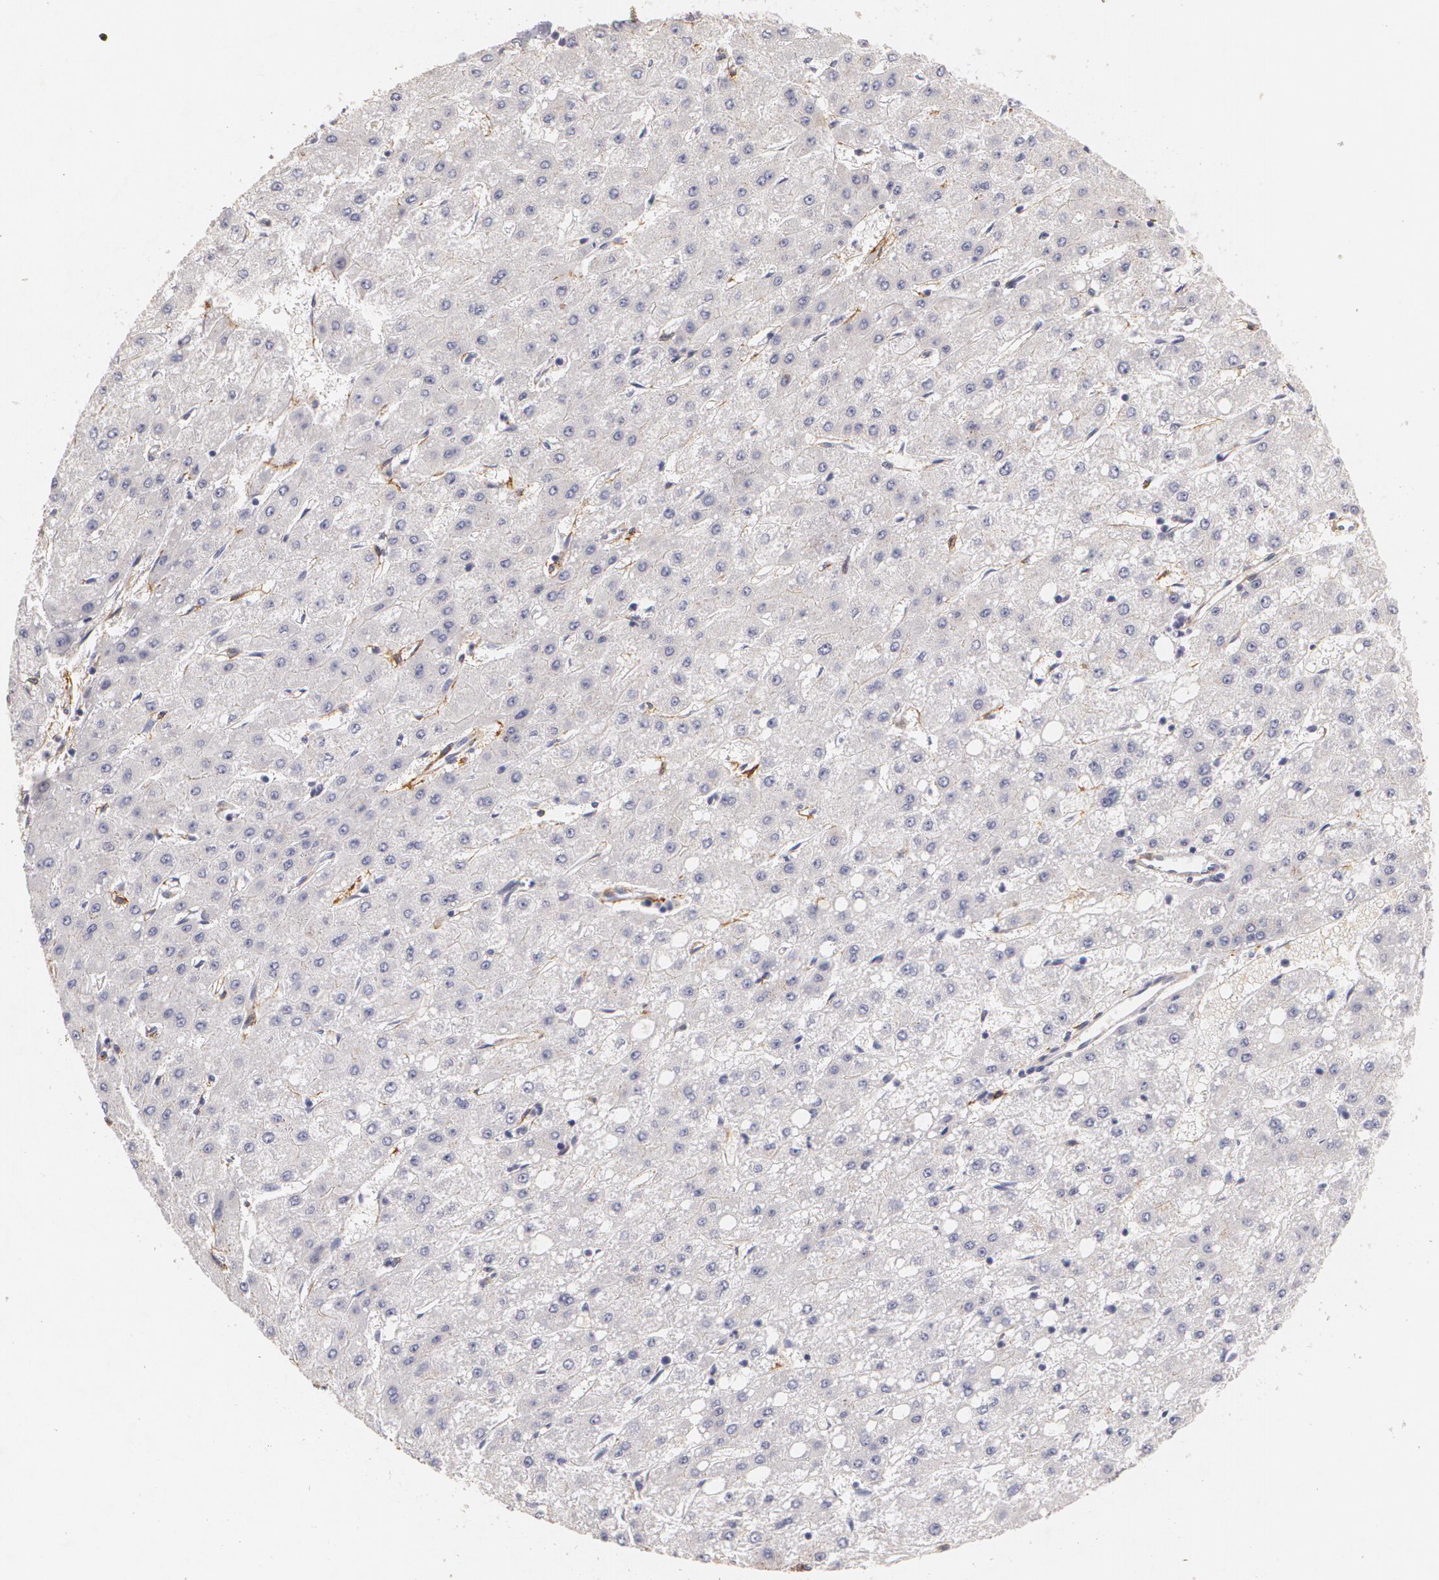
{"staining": {"intensity": "negative", "quantity": "none", "location": "none"}, "tissue": "liver cancer", "cell_type": "Tumor cells", "image_type": "cancer", "snomed": [{"axis": "morphology", "description": "Carcinoma, Hepatocellular, NOS"}, {"axis": "topography", "description": "Liver"}], "caption": "DAB (3,3'-diaminobenzidine) immunohistochemical staining of liver cancer reveals no significant positivity in tumor cells.", "gene": "NGFR", "patient": {"sex": "female", "age": 52}}